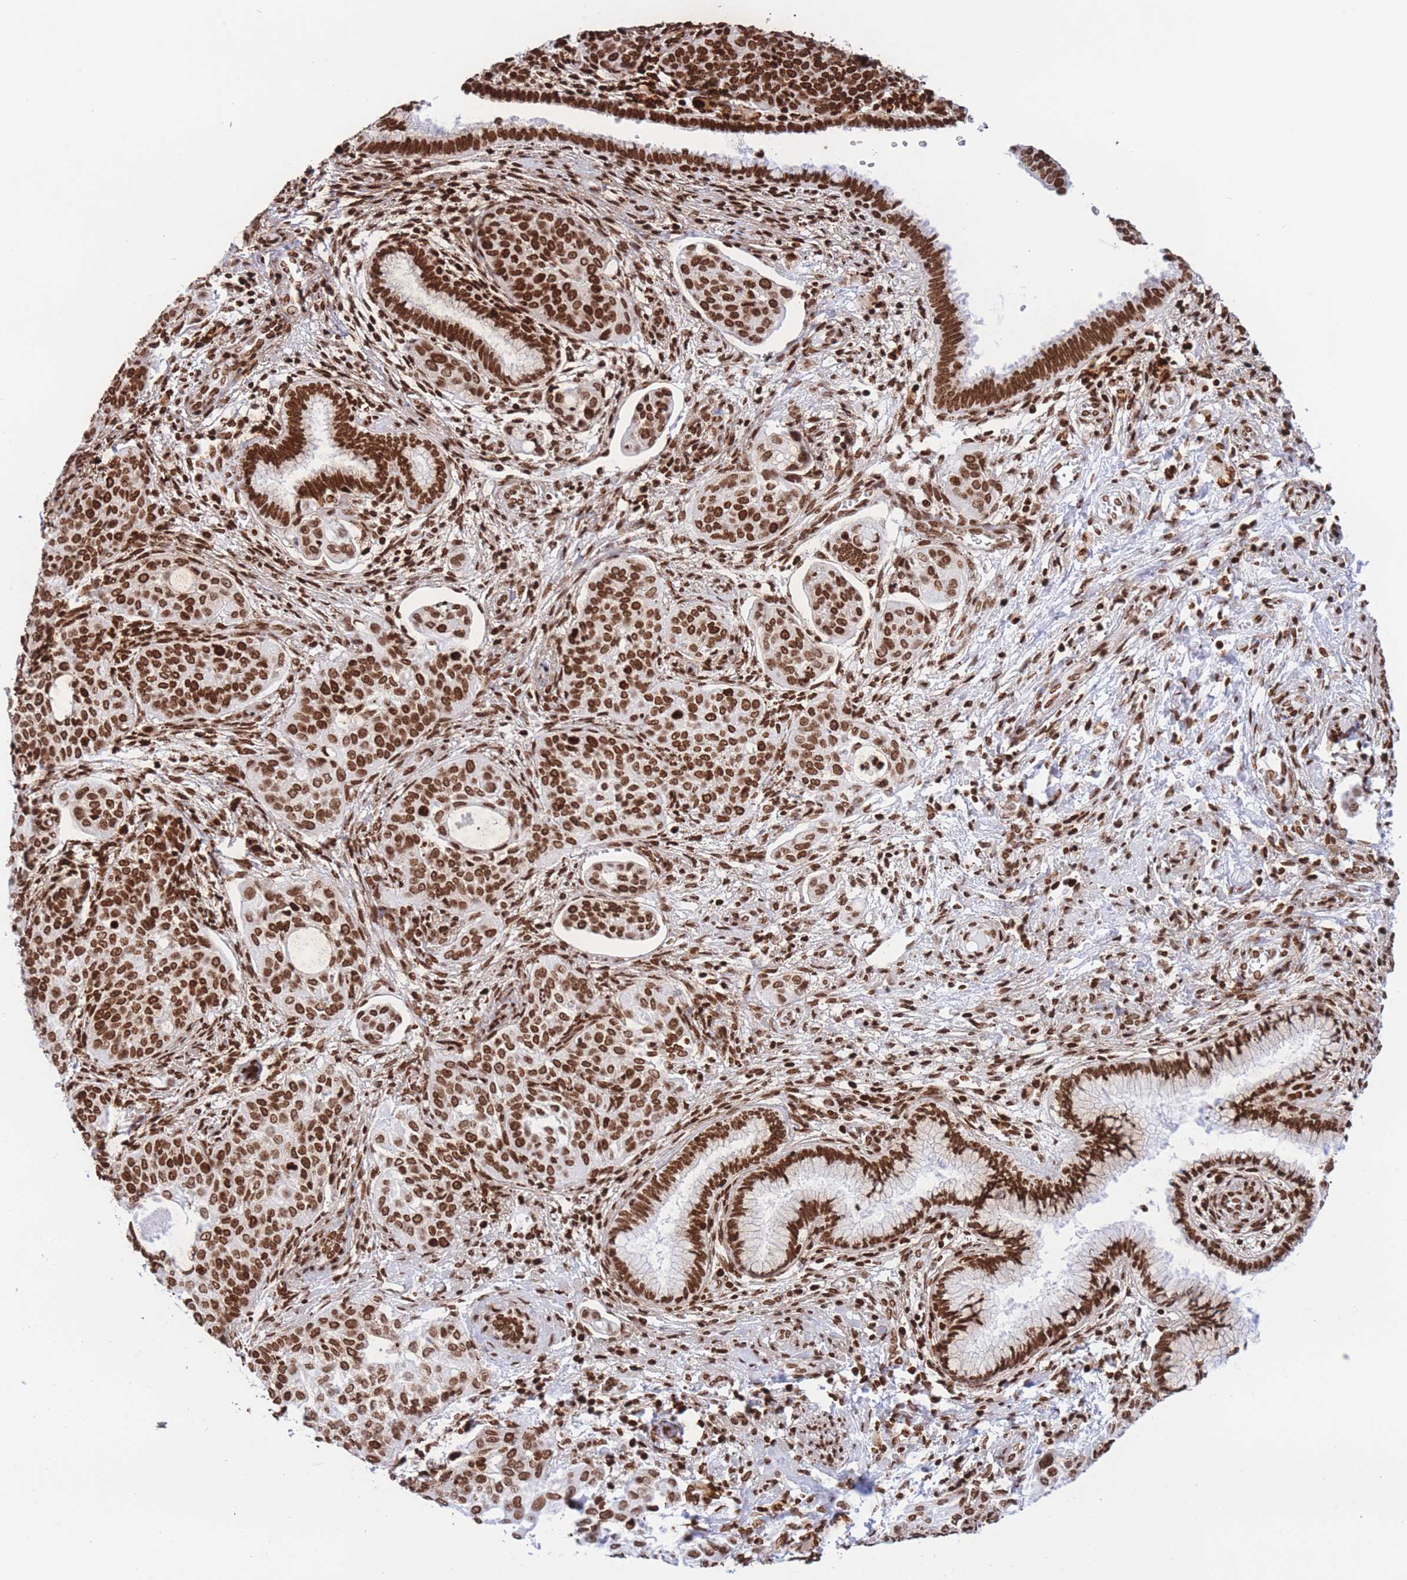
{"staining": {"intensity": "strong", "quantity": ">75%", "location": "nuclear"}, "tissue": "cervical cancer", "cell_type": "Tumor cells", "image_type": "cancer", "snomed": [{"axis": "morphology", "description": "Squamous cell carcinoma, NOS"}, {"axis": "topography", "description": "Cervix"}], "caption": "Strong nuclear protein expression is present in about >75% of tumor cells in cervical squamous cell carcinoma.", "gene": "H2BC11", "patient": {"sex": "female", "age": 44}}